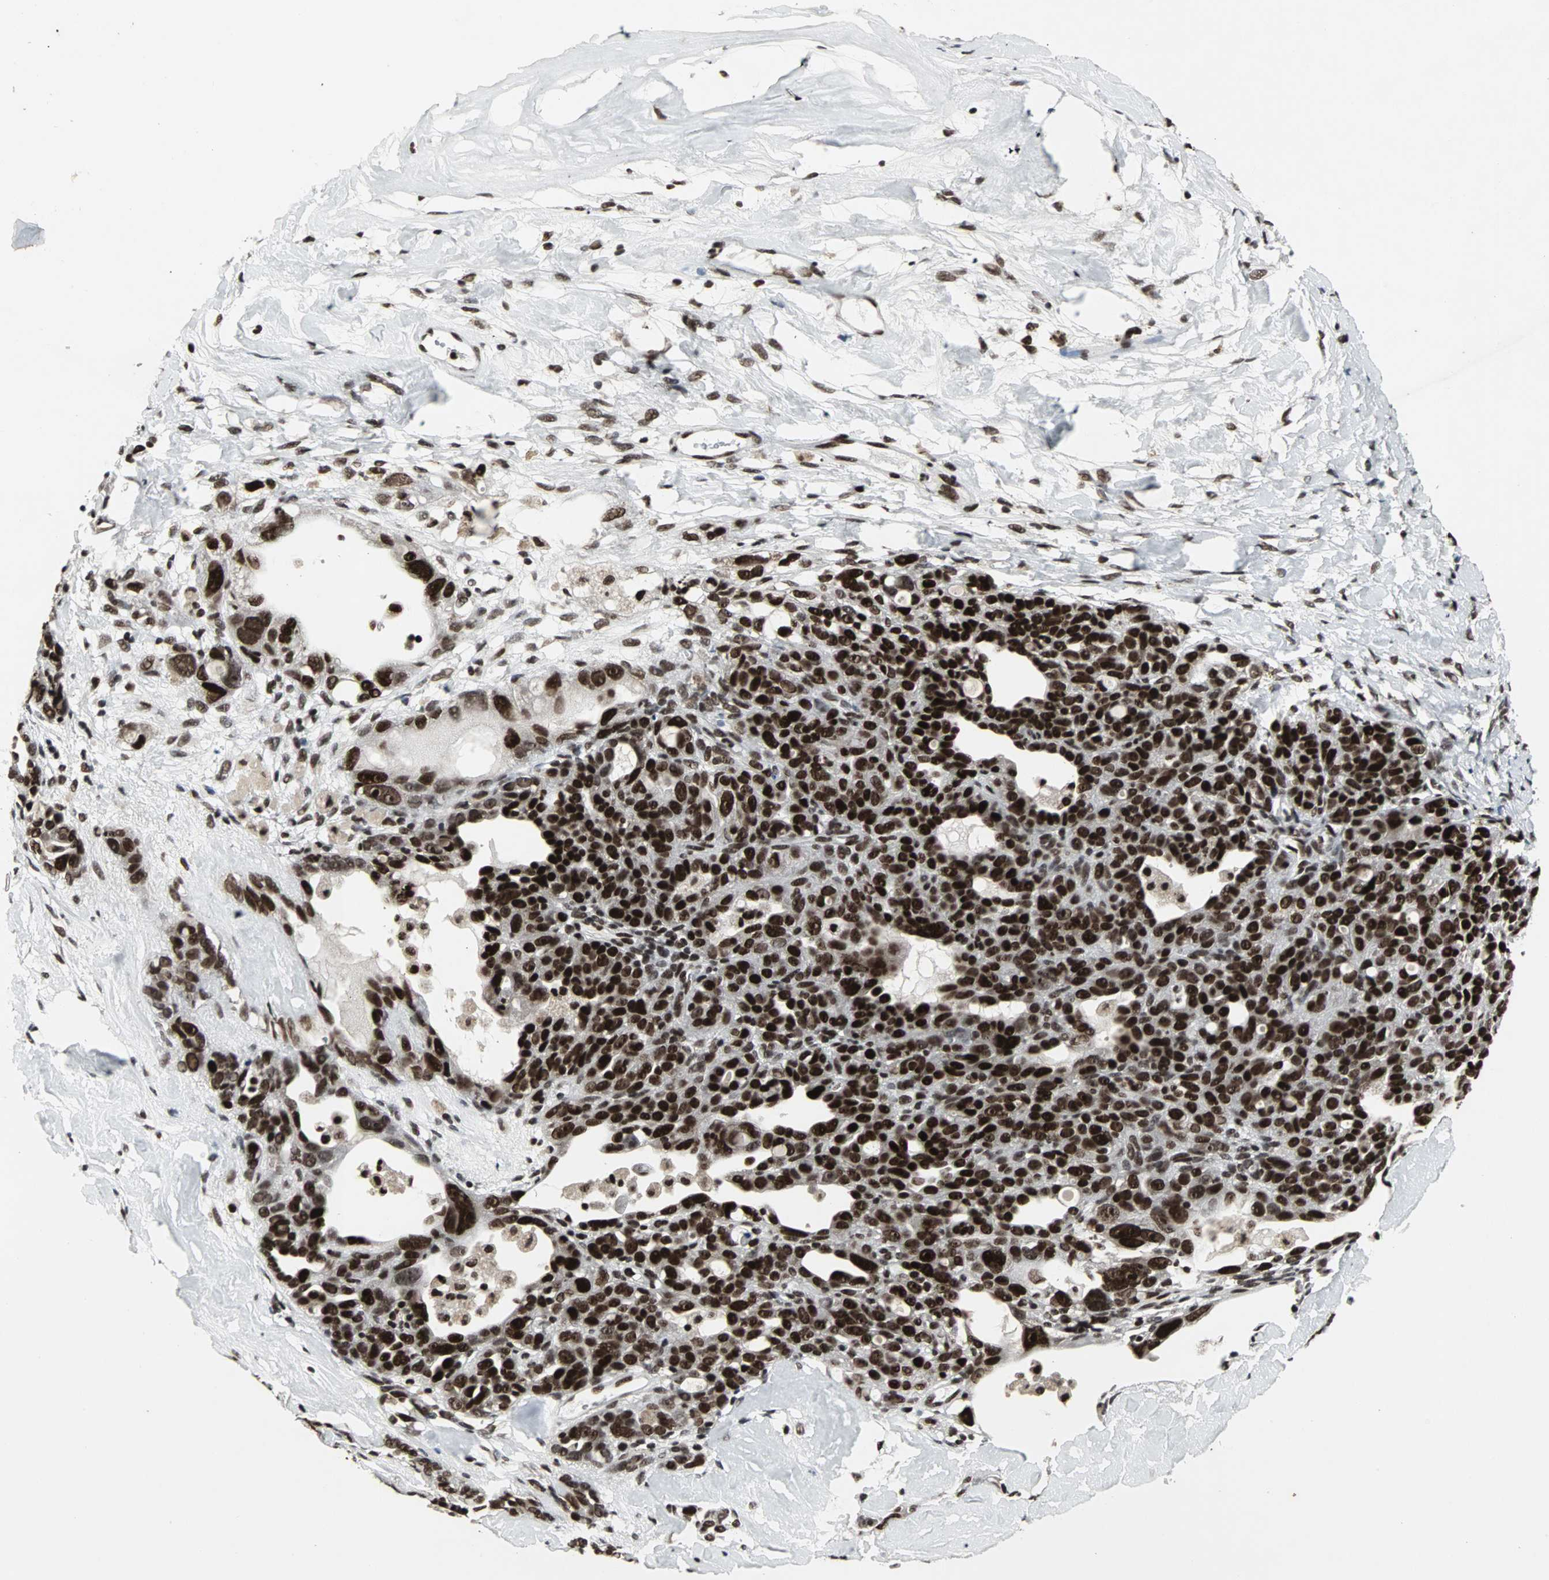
{"staining": {"intensity": "strong", "quantity": ">75%", "location": "nuclear"}, "tissue": "ovarian cancer", "cell_type": "Tumor cells", "image_type": "cancer", "snomed": [{"axis": "morphology", "description": "Cystadenocarcinoma, serous, NOS"}, {"axis": "topography", "description": "Ovary"}], "caption": "The image demonstrates immunohistochemical staining of serous cystadenocarcinoma (ovarian). There is strong nuclear expression is seen in approximately >75% of tumor cells.", "gene": "PNKP", "patient": {"sex": "female", "age": 66}}